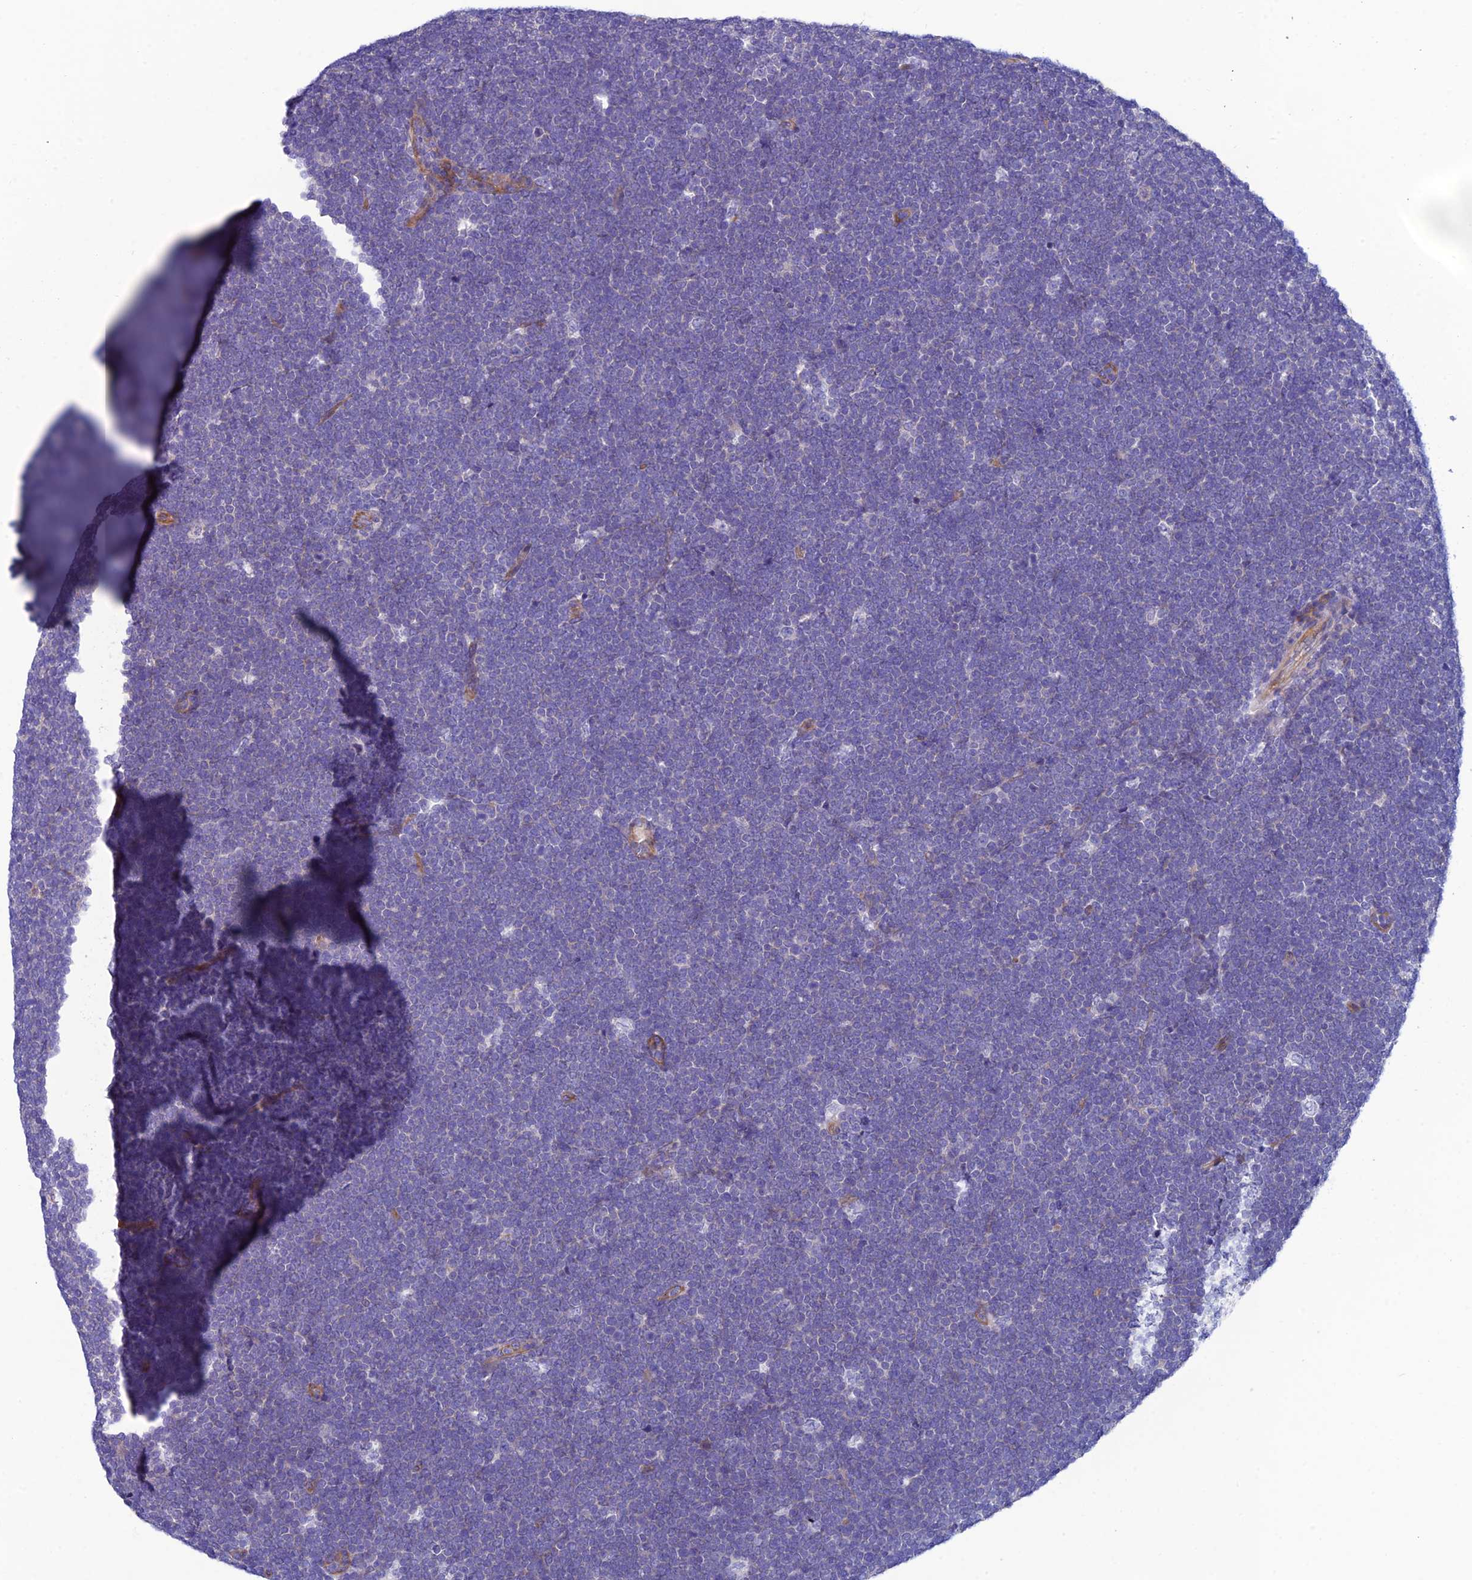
{"staining": {"intensity": "negative", "quantity": "none", "location": "none"}, "tissue": "lymphoma", "cell_type": "Tumor cells", "image_type": "cancer", "snomed": [{"axis": "morphology", "description": "Malignant lymphoma, non-Hodgkin's type, High grade"}, {"axis": "topography", "description": "Lymph node"}], "caption": "DAB (3,3'-diaminobenzidine) immunohistochemical staining of lymphoma exhibits no significant positivity in tumor cells.", "gene": "PPFIA3", "patient": {"sex": "male", "age": 13}}